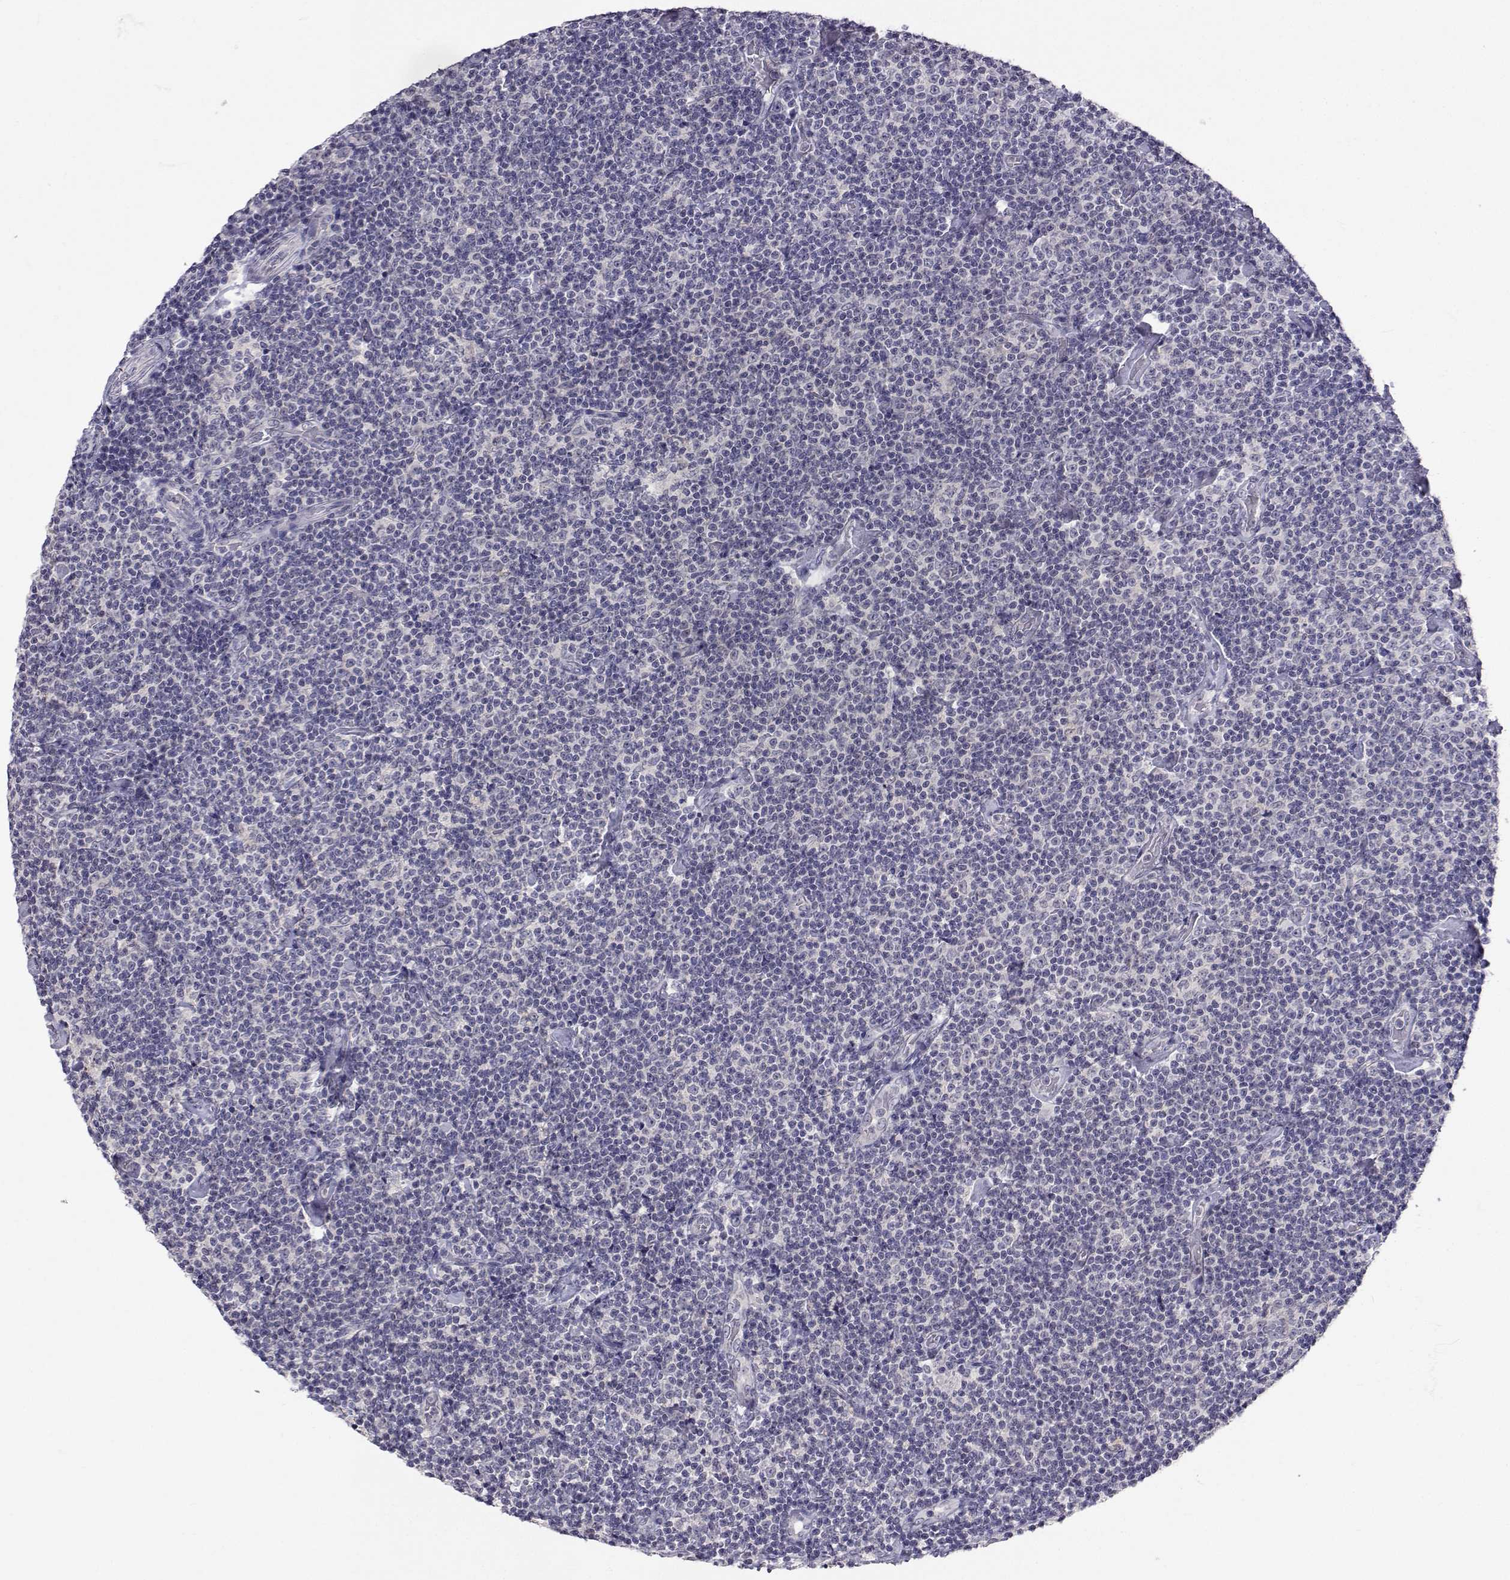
{"staining": {"intensity": "negative", "quantity": "none", "location": "none"}, "tissue": "lymphoma", "cell_type": "Tumor cells", "image_type": "cancer", "snomed": [{"axis": "morphology", "description": "Malignant lymphoma, non-Hodgkin's type, Low grade"}, {"axis": "topography", "description": "Lymph node"}], "caption": "Low-grade malignant lymphoma, non-Hodgkin's type was stained to show a protein in brown. There is no significant staining in tumor cells.", "gene": "SLC6A3", "patient": {"sex": "male", "age": 81}}